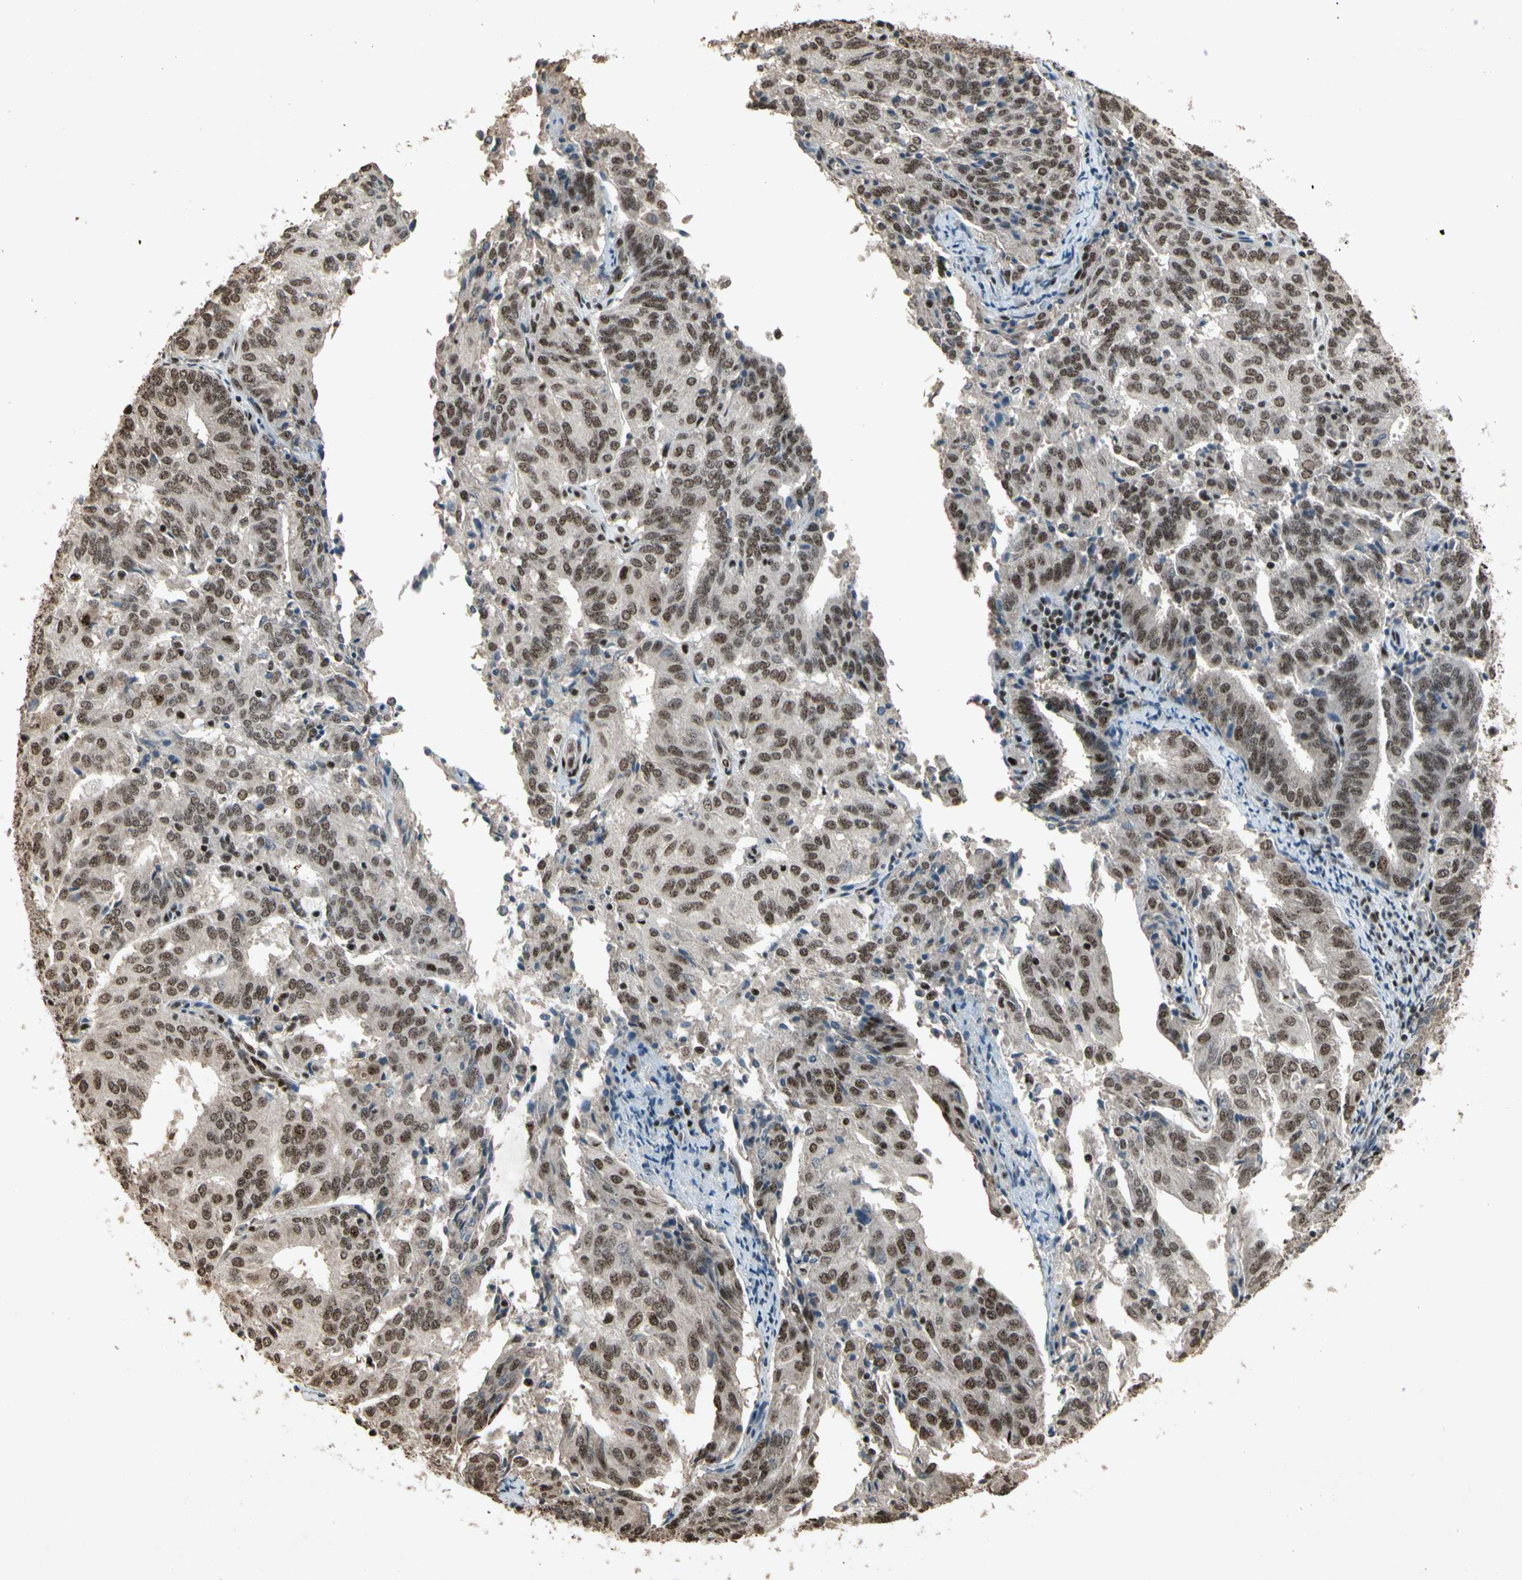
{"staining": {"intensity": "moderate", "quantity": ">75%", "location": "nuclear"}, "tissue": "endometrial cancer", "cell_type": "Tumor cells", "image_type": "cancer", "snomed": [{"axis": "morphology", "description": "Adenocarcinoma, NOS"}, {"axis": "topography", "description": "Uterus"}], "caption": "The micrograph displays staining of adenocarcinoma (endometrial), revealing moderate nuclear protein expression (brown color) within tumor cells. Using DAB (3,3'-diaminobenzidine) (brown) and hematoxylin (blue) stains, captured at high magnification using brightfield microscopy.", "gene": "TBX2", "patient": {"sex": "female", "age": 60}}